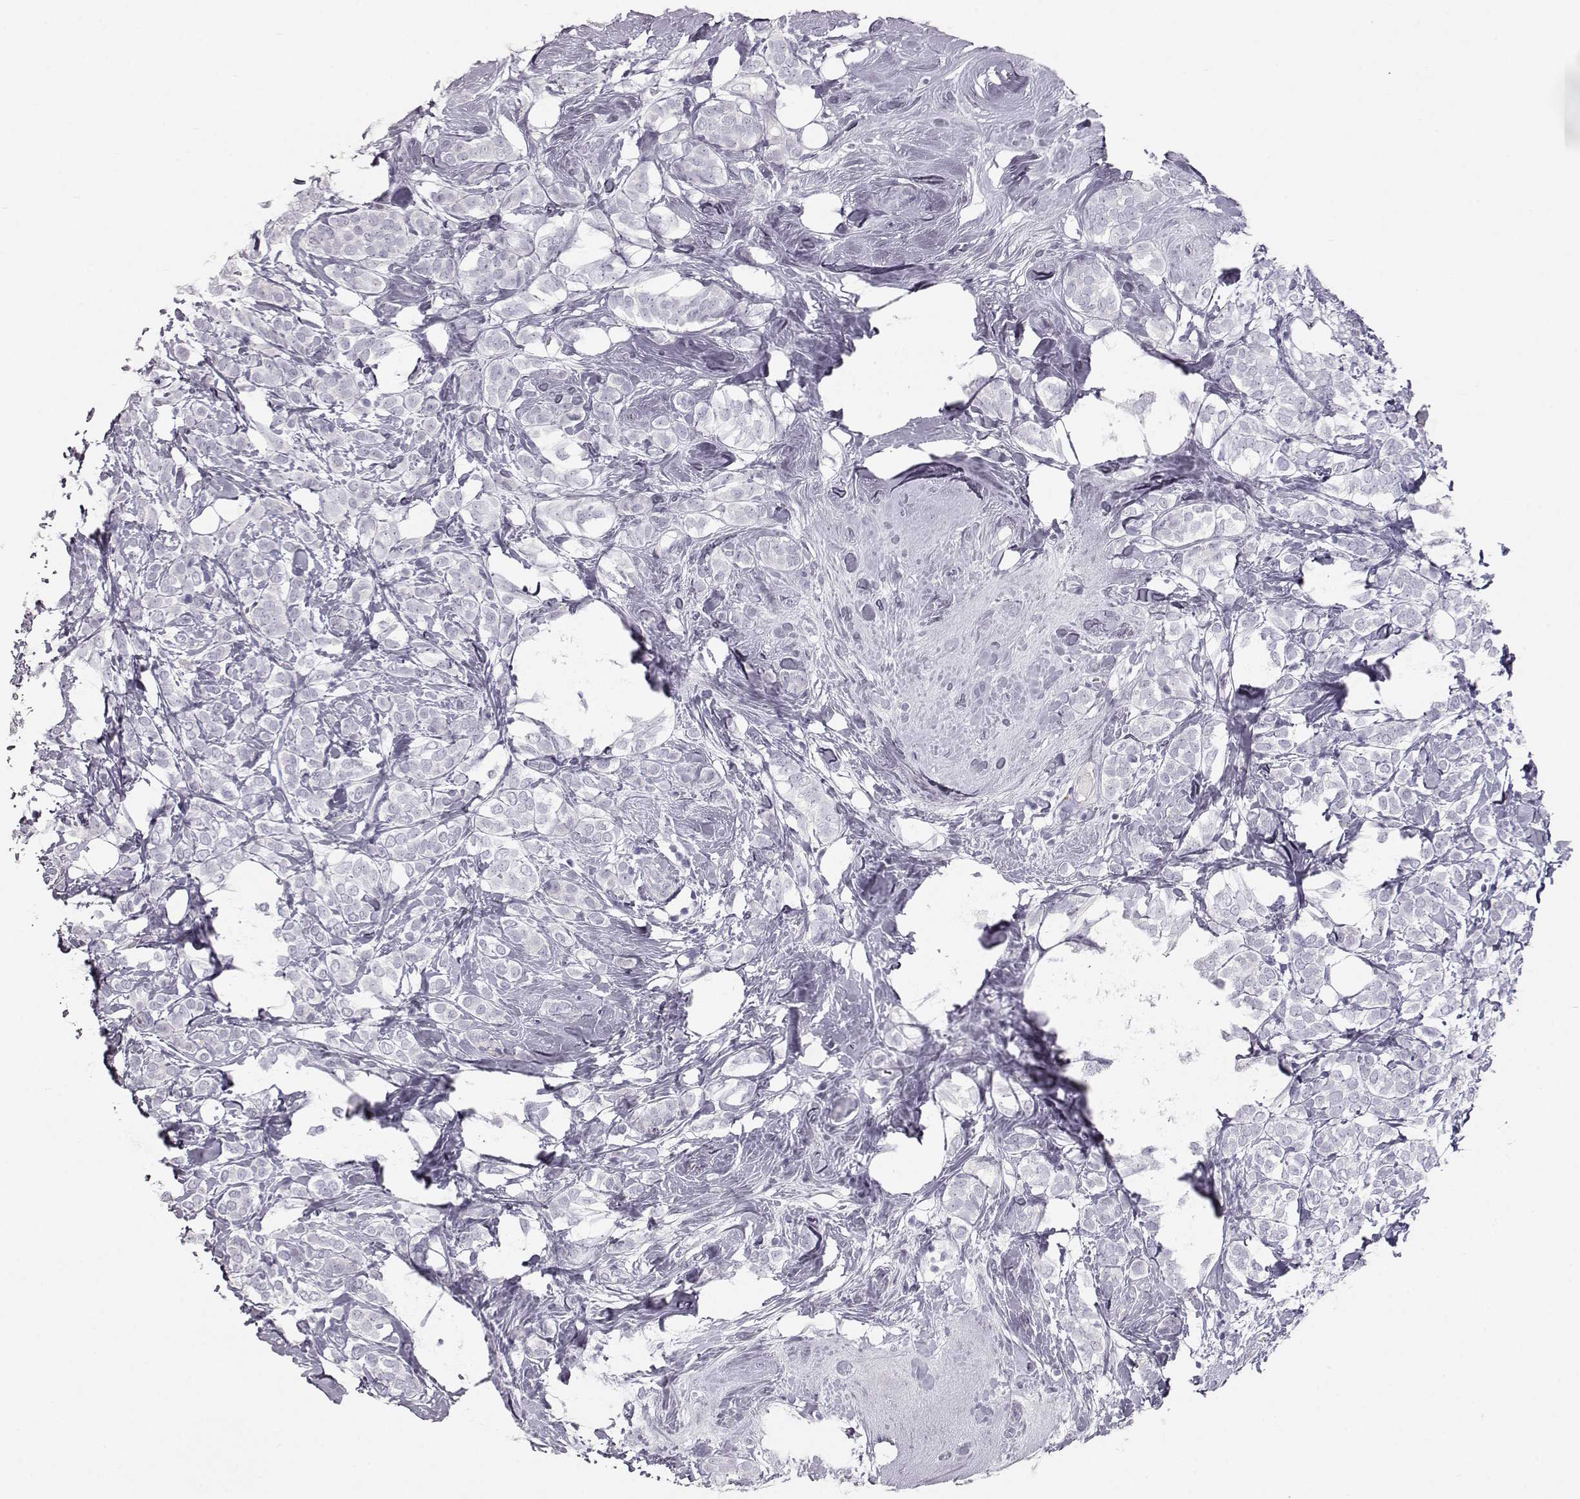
{"staining": {"intensity": "negative", "quantity": "none", "location": "none"}, "tissue": "breast cancer", "cell_type": "Tumor cells", "image_type": "cancer", "snomed": [{"axis": "morphology", "description": "Lobular carcinoma"}, {"axis": "topography", "description": "Breast"}], "caption": "This micrograph is of breast lobular carcinoma stained with IHC to label a protein in brown with the nuclei are counter-stained blue. There is no expression in tumor cells.", "gene": "KRTAP16-1", "patient": {"sex": "female", "age": 49}}